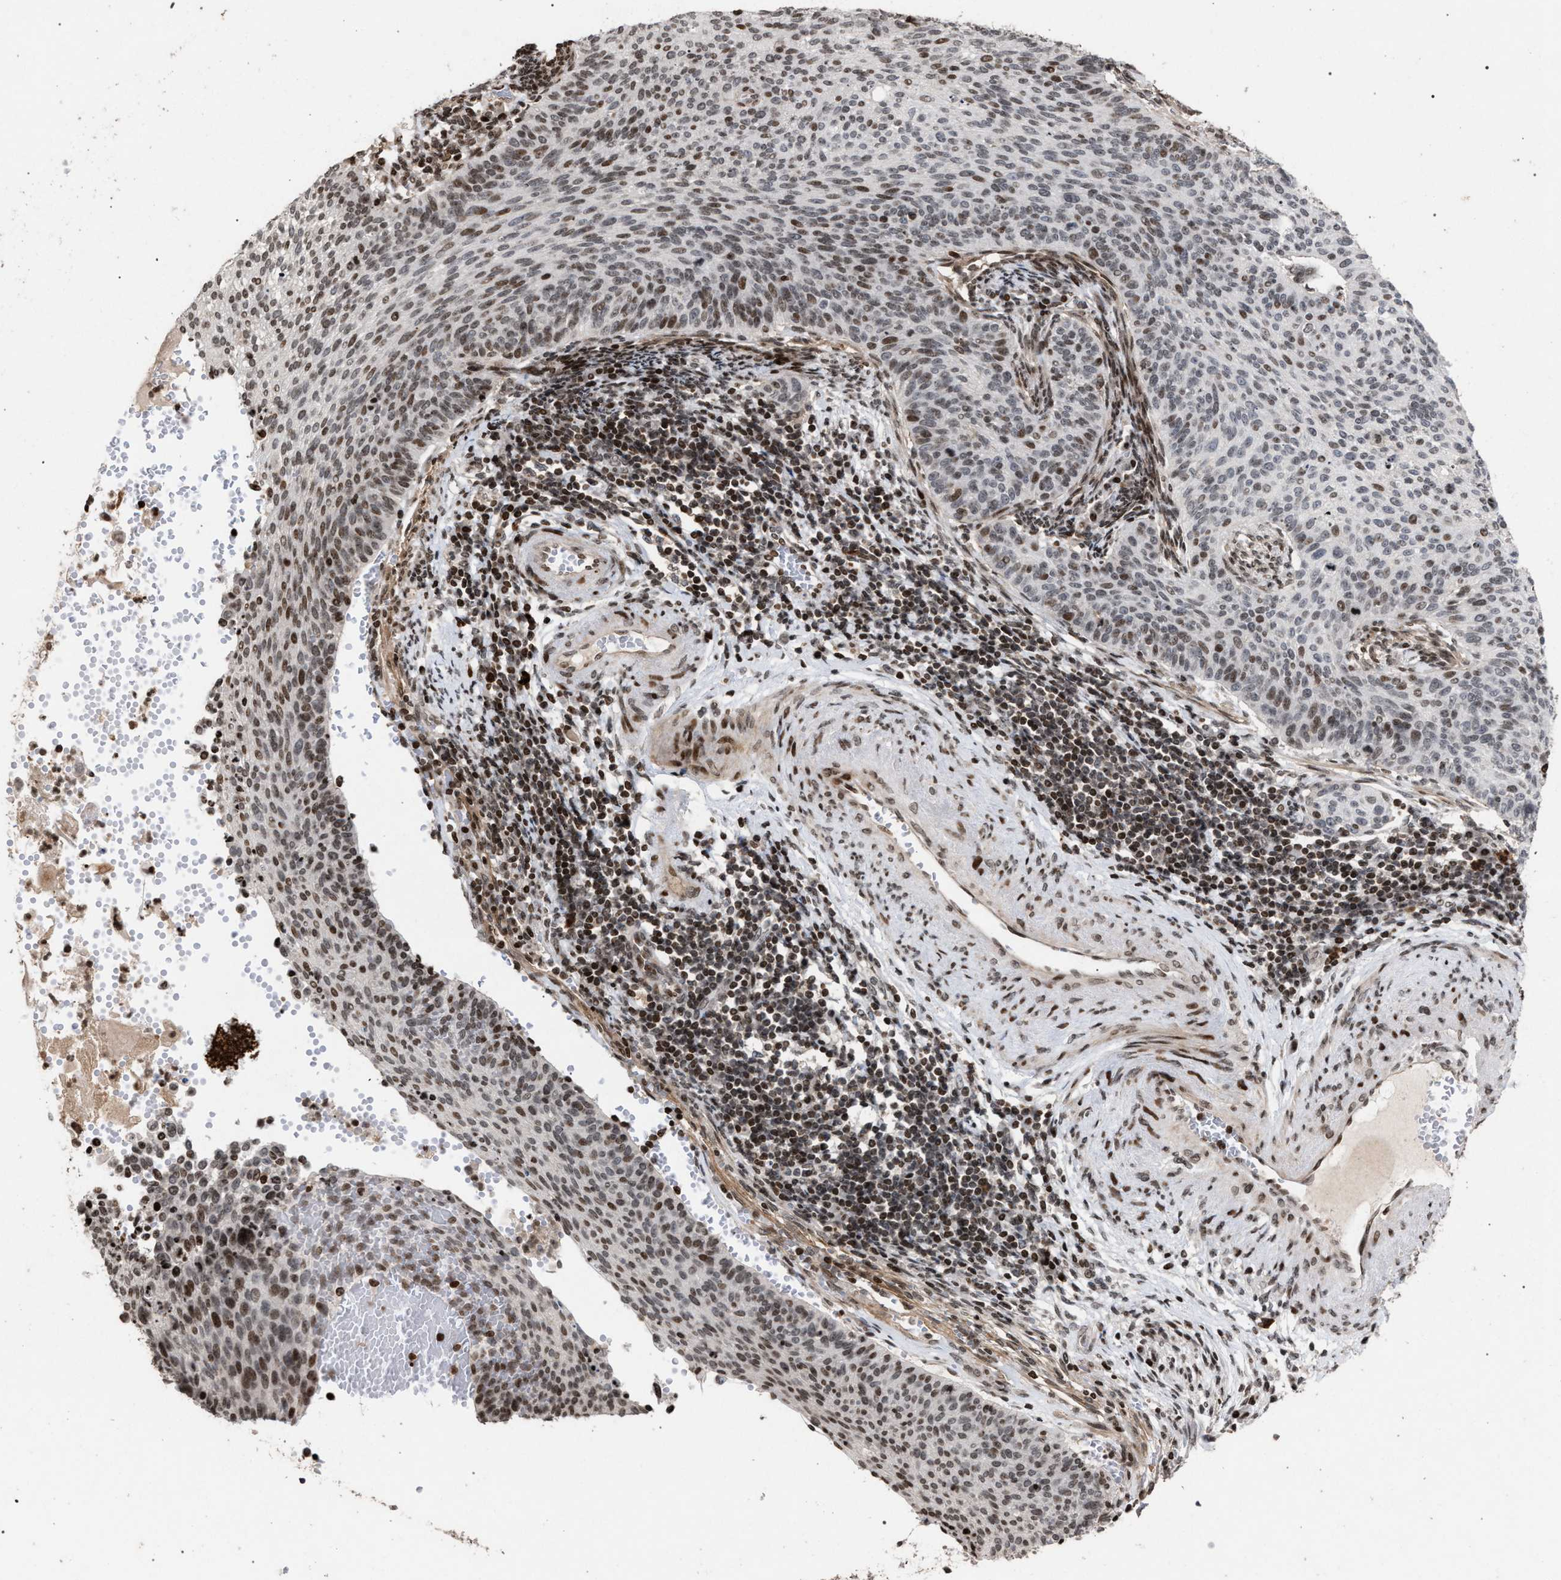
{"staining": {"intensity": "moderate", "quantity": "25%-75%", "location": "nuclear"}, "tissue": "cervical cancer", "cell_type": "Tumor cells", "image_type": "cancer", "snomed": [{"axis": "morphology", "description": "Squamous cell carcinoma, NOS"}, {"axis": "topography", "description": "Cervix"}], "caption": "High-magnification brightfield microscopy of cervical cancer (squamous cell carcinoma) stained with DAB (brown) and counterstained with hematoxylin (blue). tumor cells exhibit moderate nuclear expression is seen in approximately25%-75% of cells.", "gene": "FOXD3", "patient": {"sex": "female", "age": 70}}